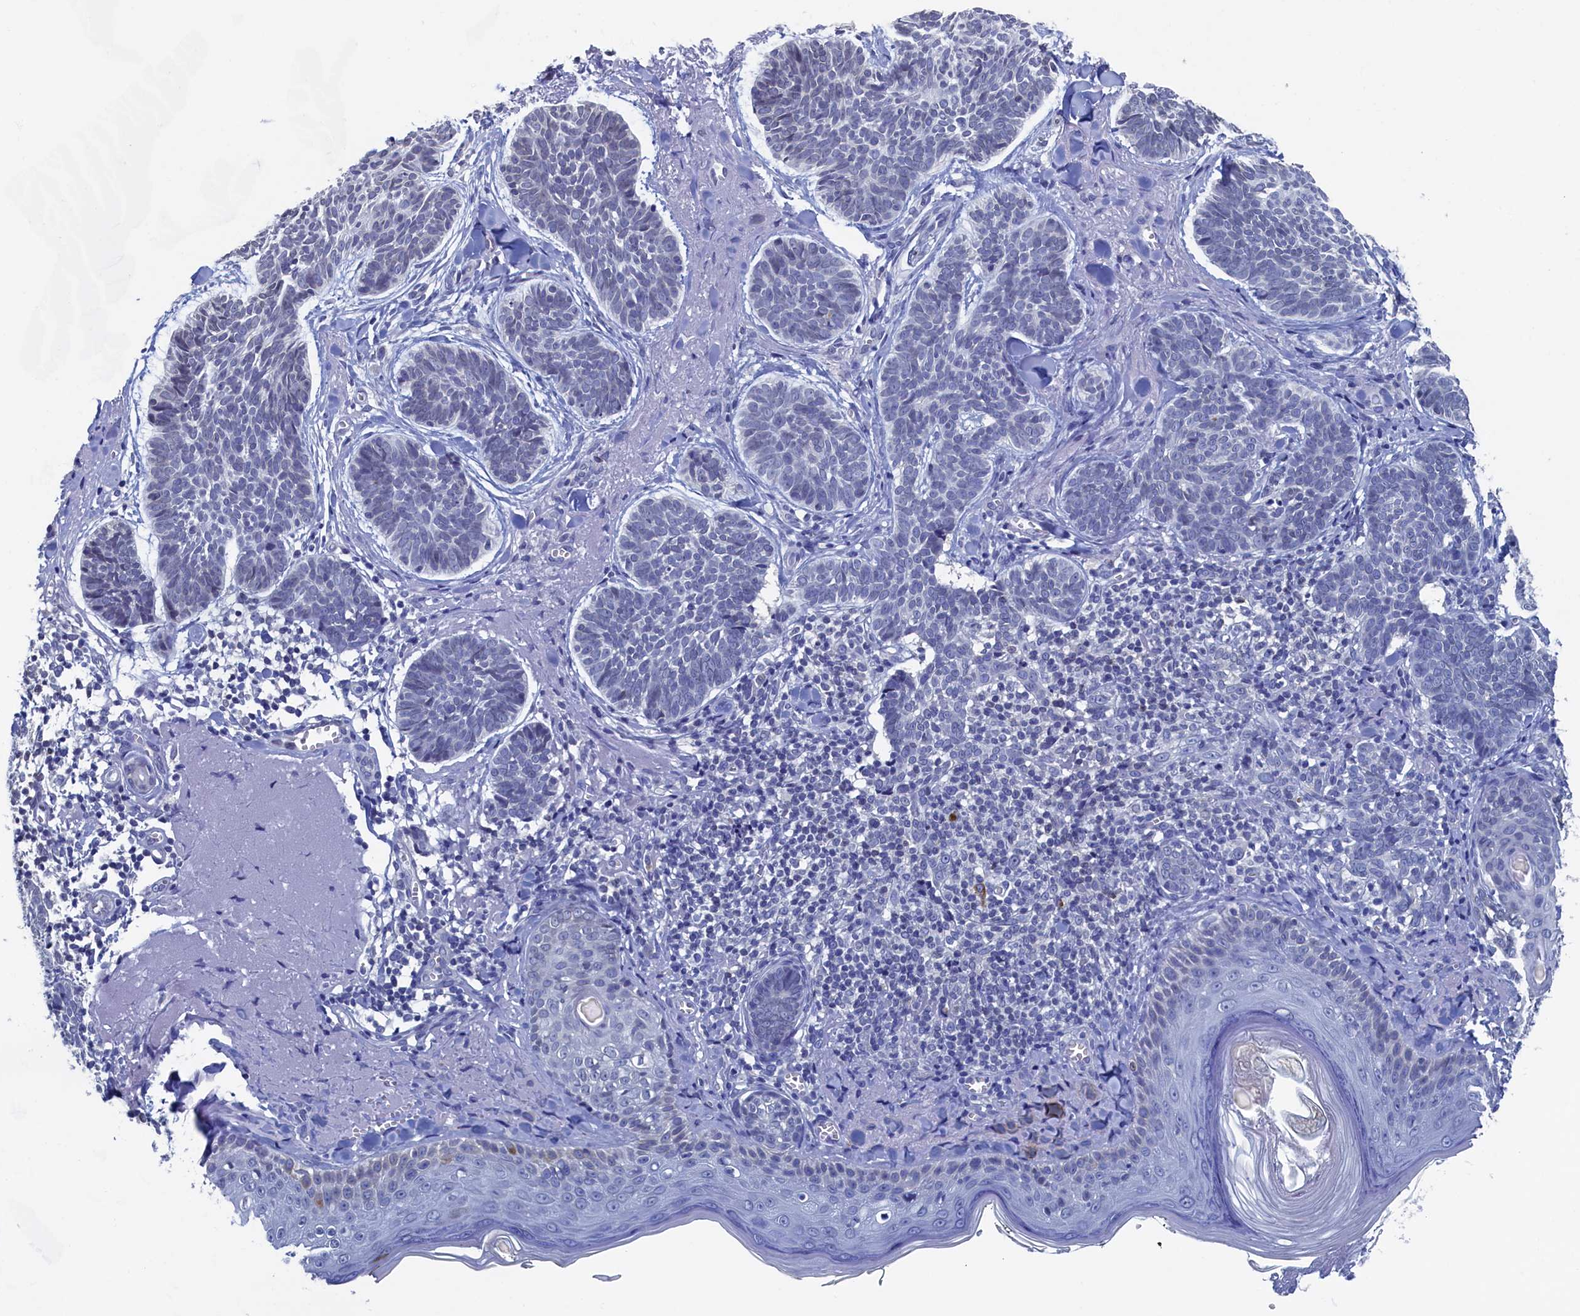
{"staining": {"intensity": "negative", "quantity": "none", "location": "none"}, "tissue": "skin cancer", "cell_type": "Tumor cells", "image_type": "cancer", "snomed": [{"axis": "morphology", "description": "Basal cell carcinoma"}, {"axis": "topography", "description": "Skin"}], "caption": "This is a image of immunohistochemistry staining of skin cancer, which shows no staining in tumor cells.", "gene": "C11orf54", "patient": {"sex": "female", "age": 74}}